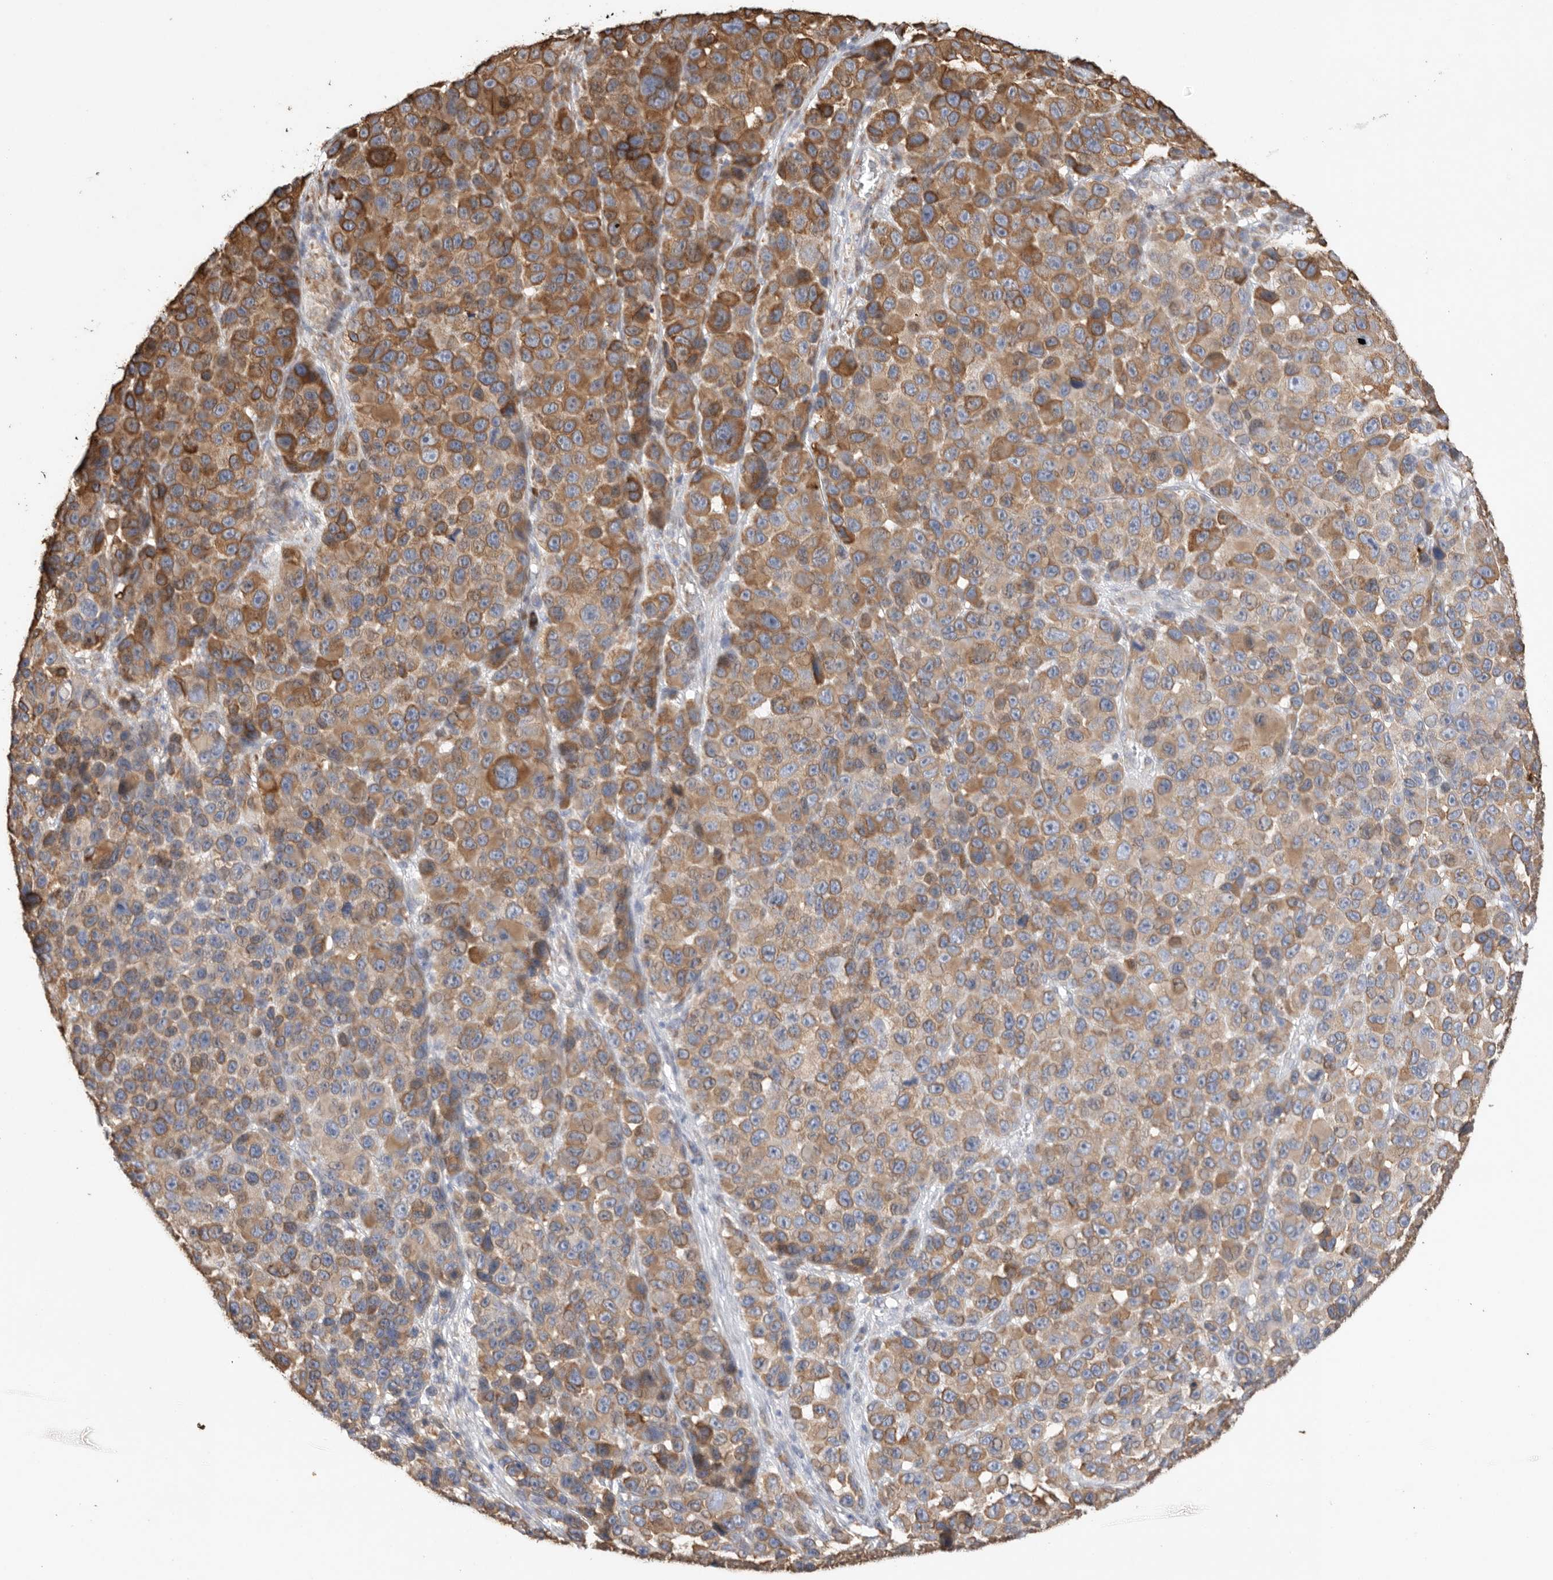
{"staining": {"intensity": "moderate", "quantity": ">75%", "location": "cytoplasmic/membranous"}, "tissue": "melanoma", "cell_type": "Tumor cells", "image_type": "cancer", "snomed": [{"axis": "morphology", "description": "Malignant melanoma, NOS"}, {"axis": "topography", "description": "Skin"}], "caption": "Human malignant melanoma stained with a brown dye reveals moderate cytoplasmic/membranous positive positivity in approximately >75% of tumor cells.", "gene": "BLOC1S5", "patient": {"sex": "male", "age": 53}}